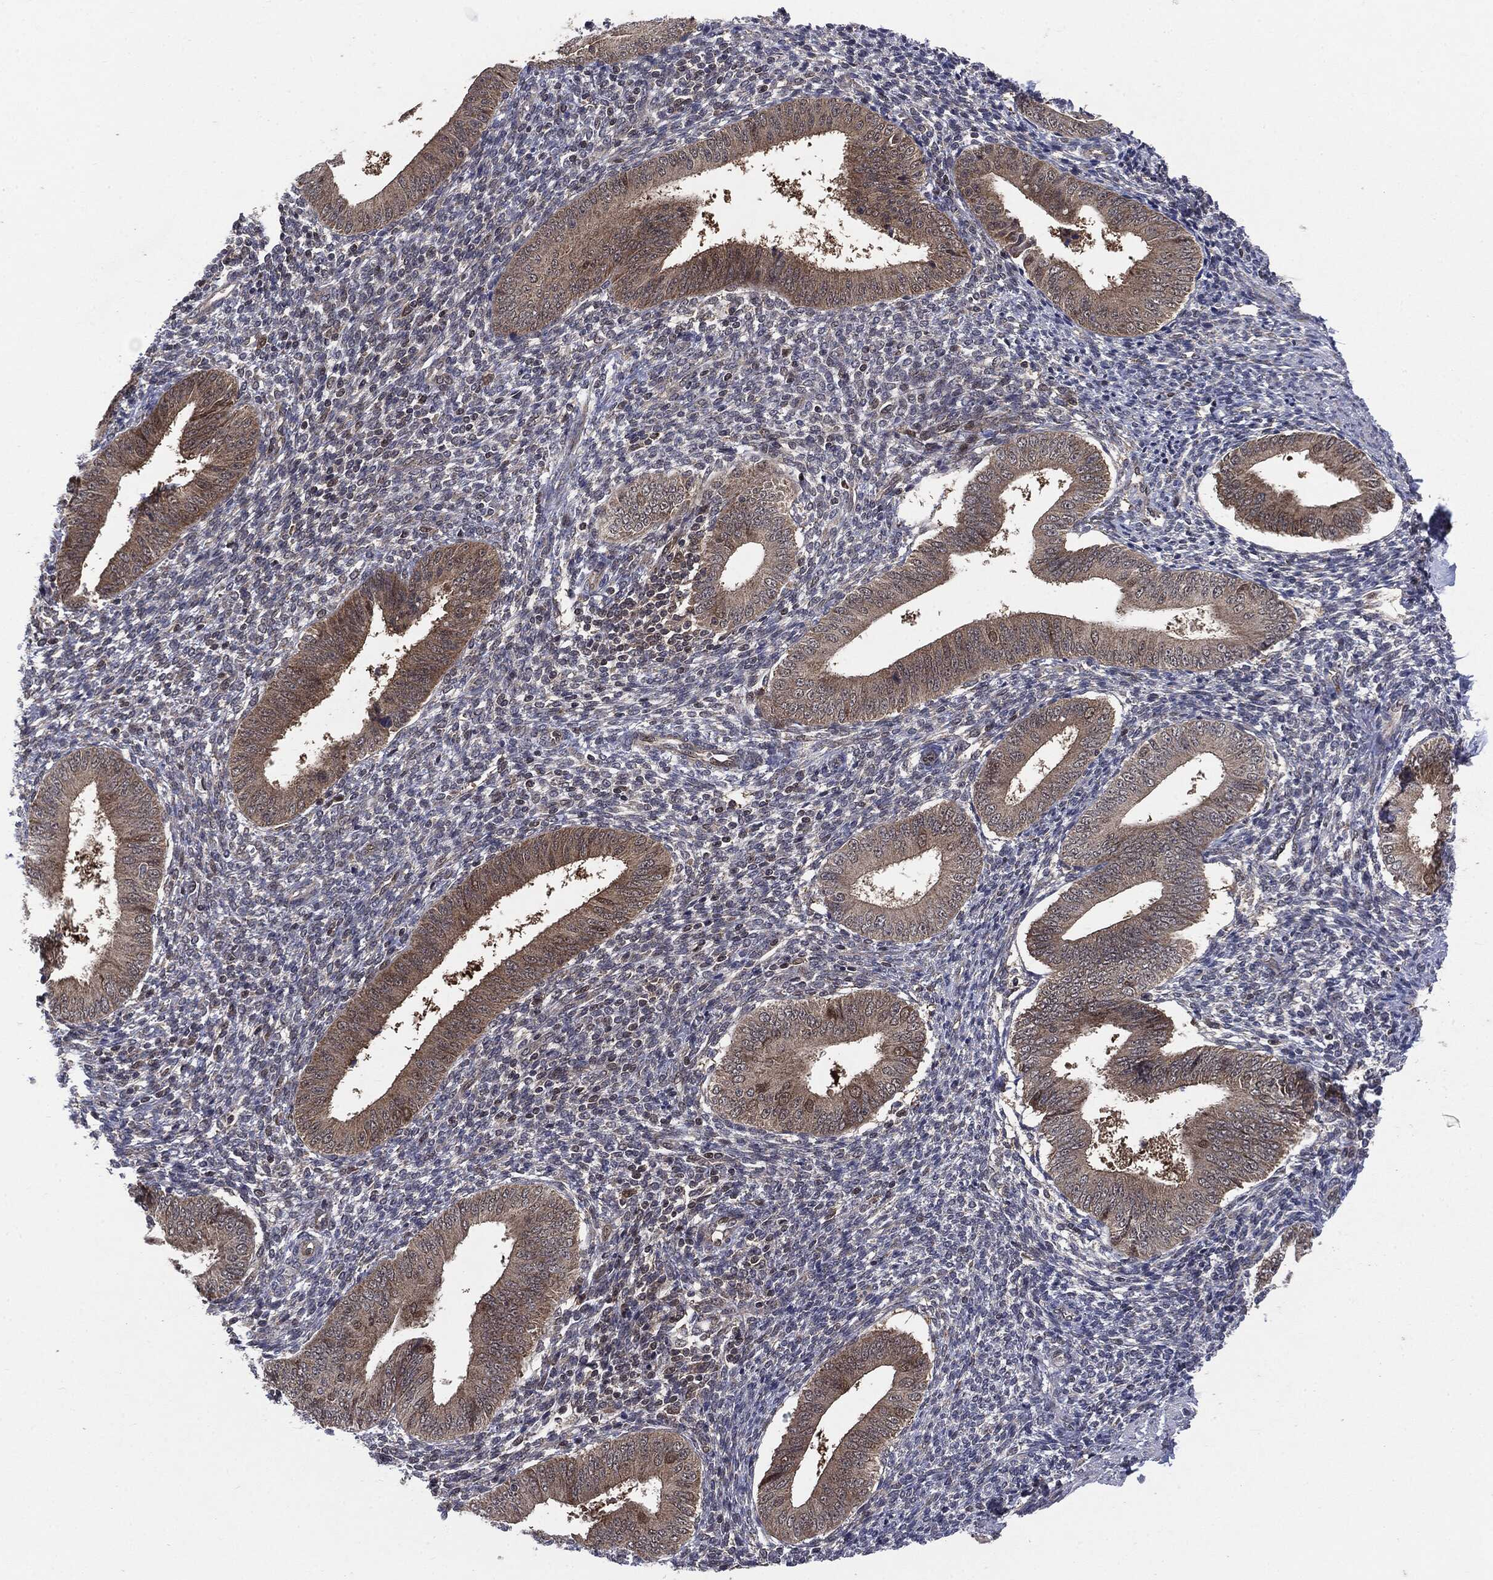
{"staining": {"intensity": "negative", "quantity": "none", "location": "none"}, "tissue": "endometrium", "cell_type": "Cells in endometrial stroma", "image_type": "normal", "snomed": [{"axis": "morphology", "description": "Normal tissue, NOS"}, {"axis": "topography", "description": "Endometrium"}], "caption": "The IHC photomicrograph has no significant positivity in cells in endometrial stroma of endometrium.", "gene": "PTPA", "patient": {"sex": "female", "age": 39}}